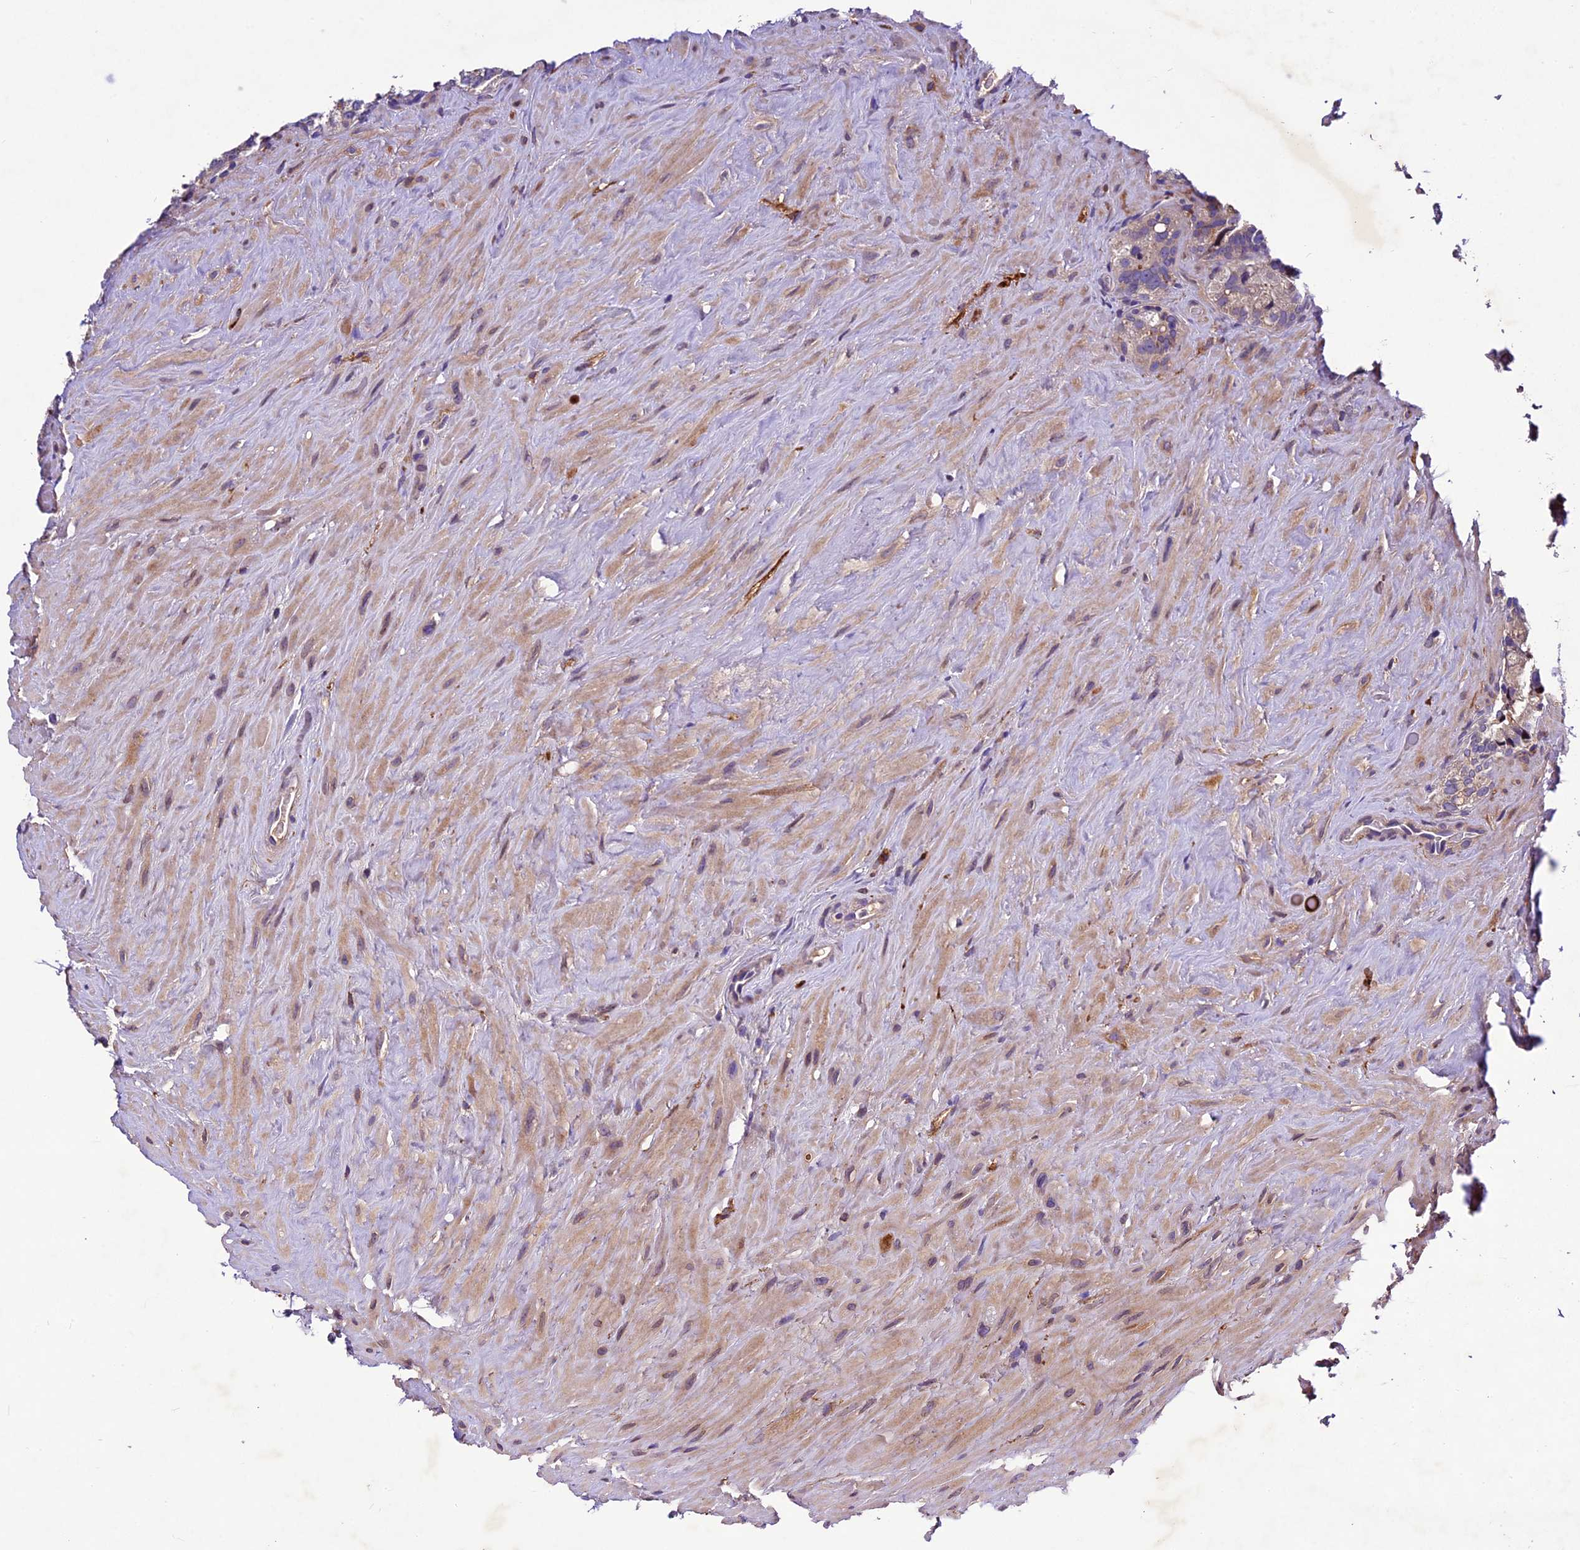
{"staining": {"intensity": "weak", "quantity": "<25%", "location": "cytoplasmic/membranous"}, "tissue": "seminal vesicle", "cell_type": "Glandular cells", "image_type": "normal", "snomed": [{"axis": "morphology", "description": "Normal tissue, NOS"}, {"axis": "topography", "description": "Seminal veicle"}], "caption": "This is an IHC micrograph of benign seminal vesicle. There is no staining in glandular cells.", "gene": "CILP2", "patient": {"sex": "male", "age": 68}}